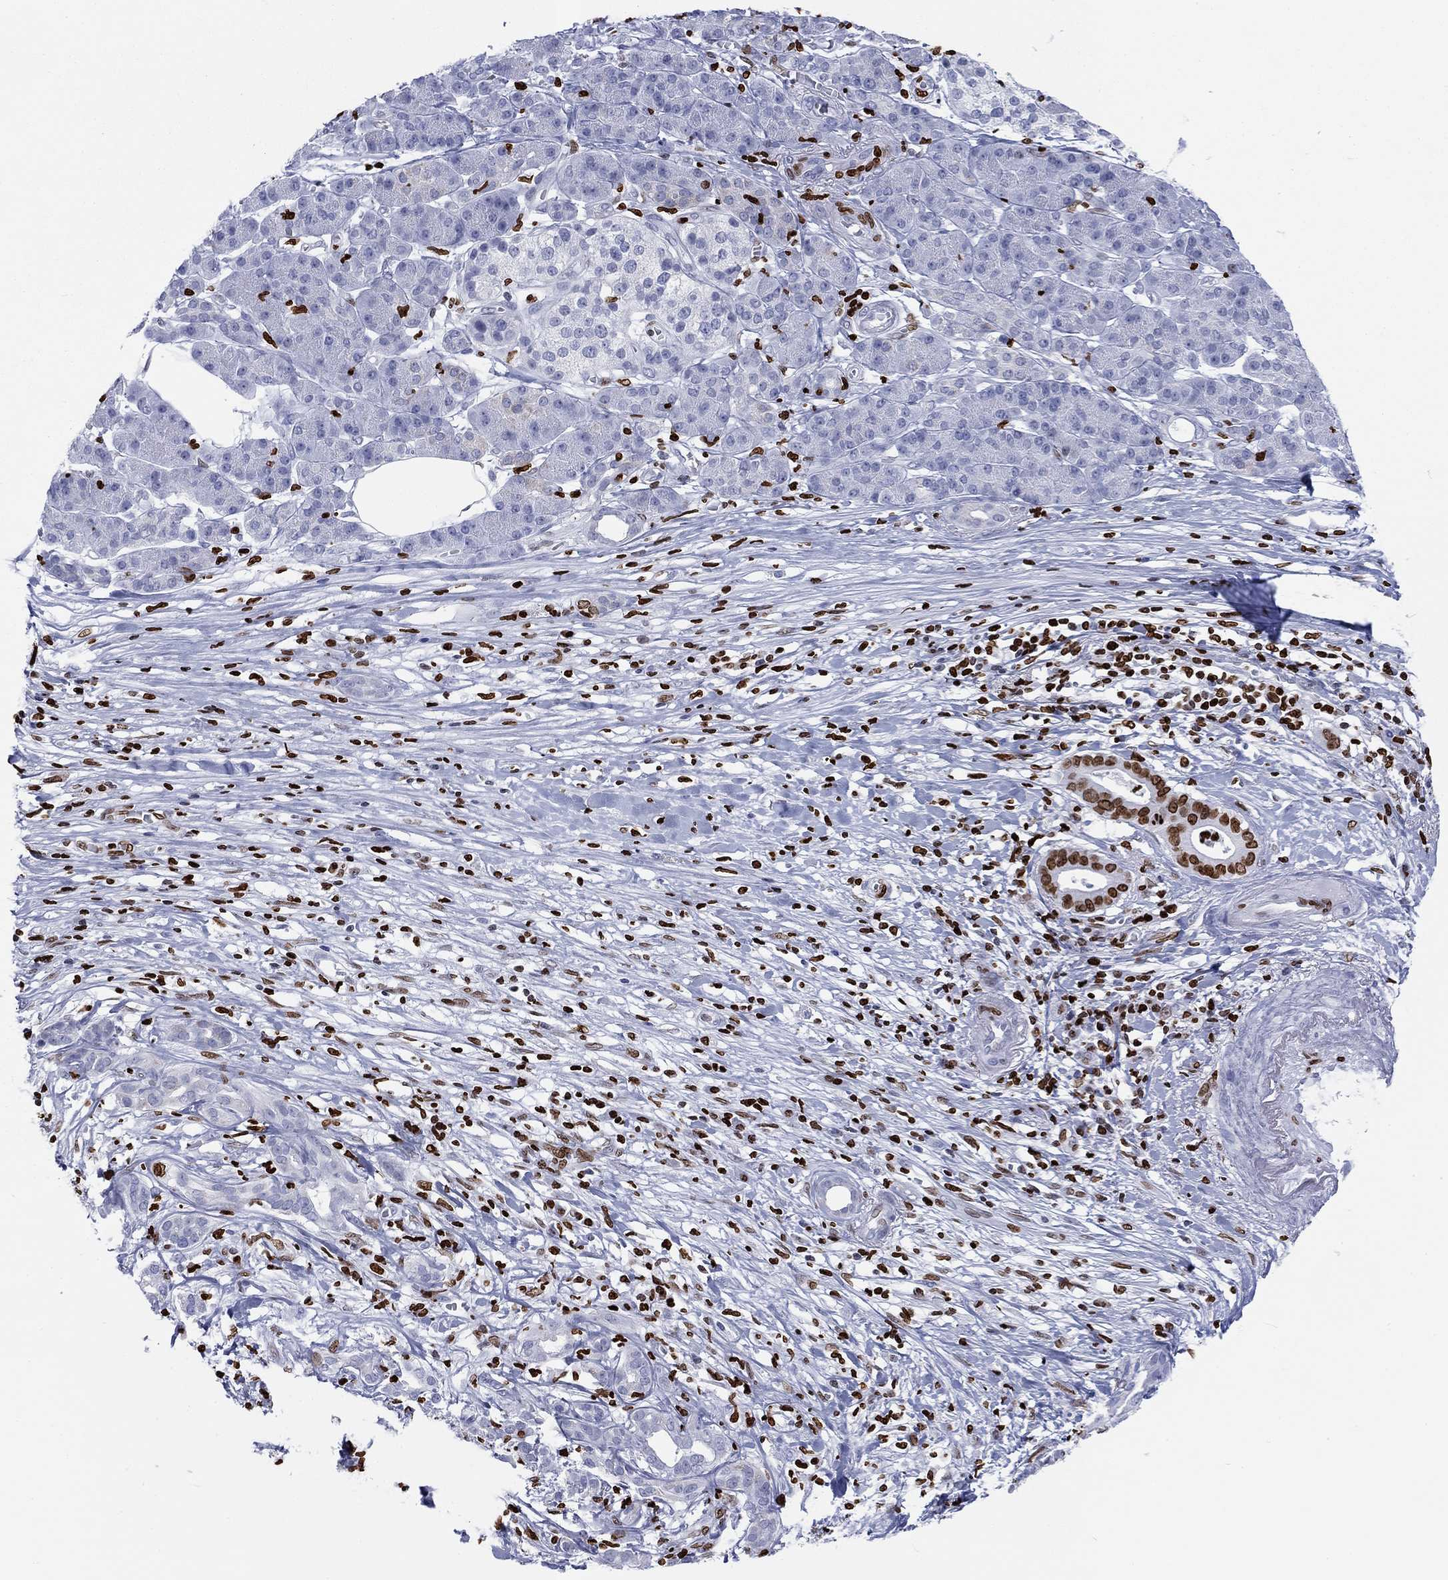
{"staining": {"intensity": "strong", "quantity": "<25%", "location": "nuclear"}, "tissue": "pancreatic cancer", "cell_type": "Tumor cells", "image_type": "cancer", "snomed": [{"axis": "morphology", "description": "Adenocarcinoma, NOS"}, {"axis": "topography", "description": "Pancreas"}], "caption": "DAB (3,3'-diaminobenzidine) immunohistochemical staining of human adenocarcinoma (pancreatic) exhibits strong nuclear protein expression in about <25% of tumor cells. Nuclei are stained in blue.", "gene": "H1-5", "patient": {"sex": "male", "age": 61}}